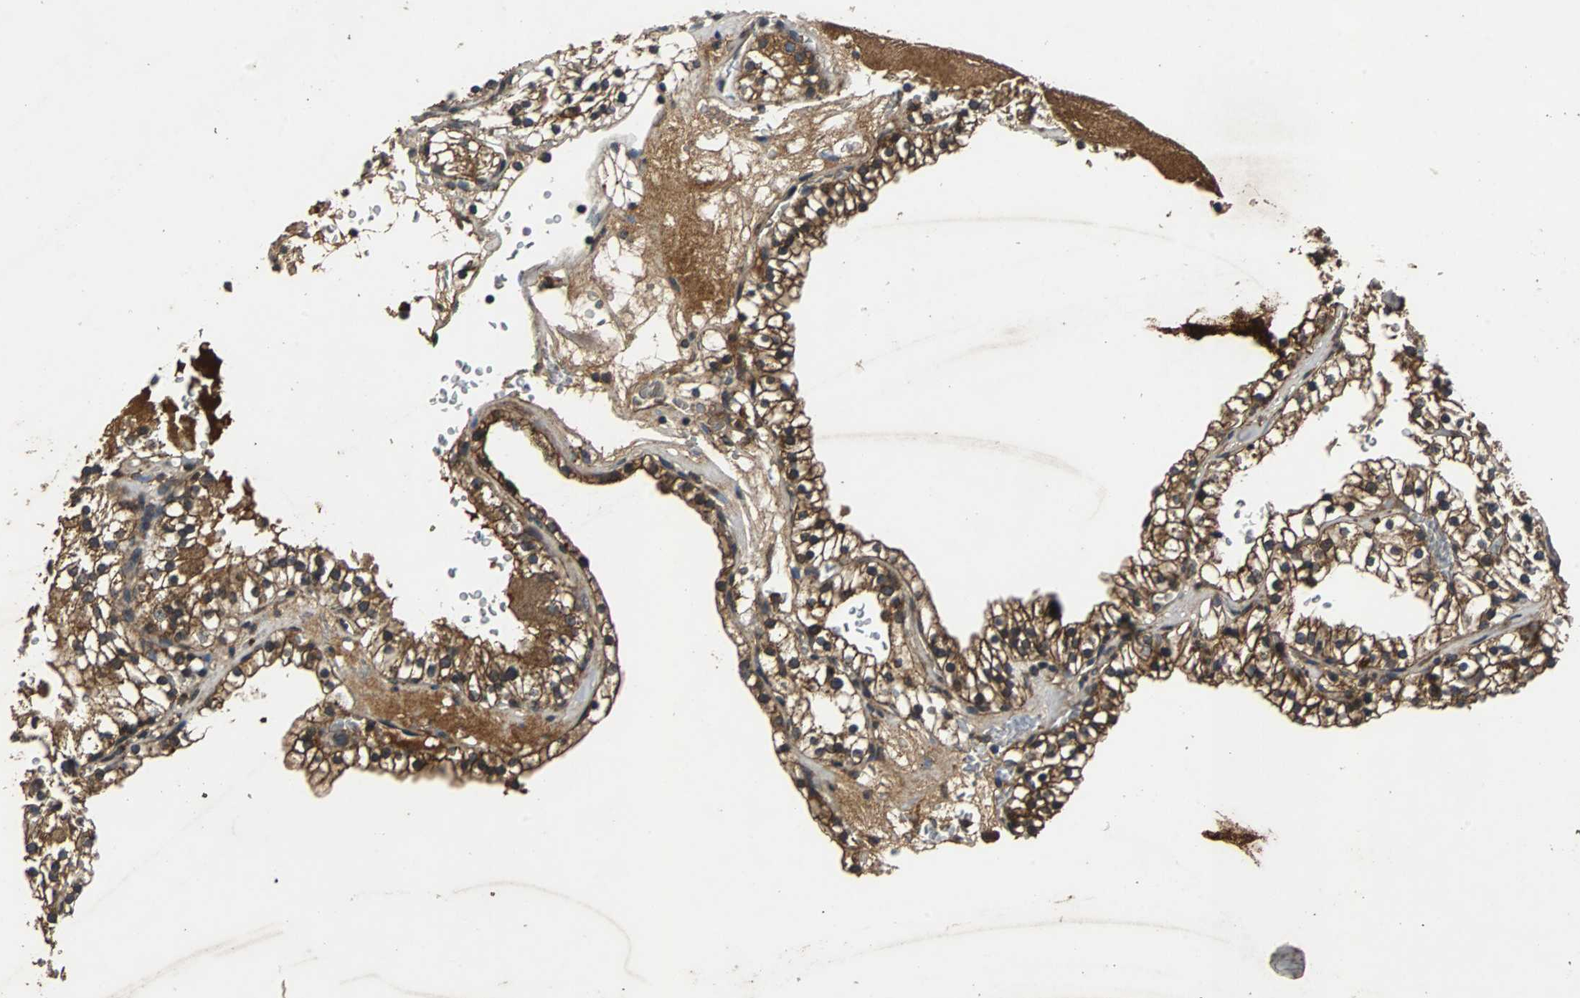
{"staining": {"intensity": "strong", "quantity": ">75%", "location": "cytoplasmic/membranous"}, "tissue": "renal cancer", "cell_type": "Tumor cells", "image_type": "cancer", "snomed": [{"axis": "morphology", "description": "Adenocarcinoma, NOS"}, {"axis": "topography", "description": "Kidney"}], "caption": "Brown immunohistochemical staining in renal adenocarcinoma exhibits strong cytoplasmic/membranous positivity in about >75% of tumor cells.", "gene": "NAA10", "patient": {"sex": "female", "age": 41}}